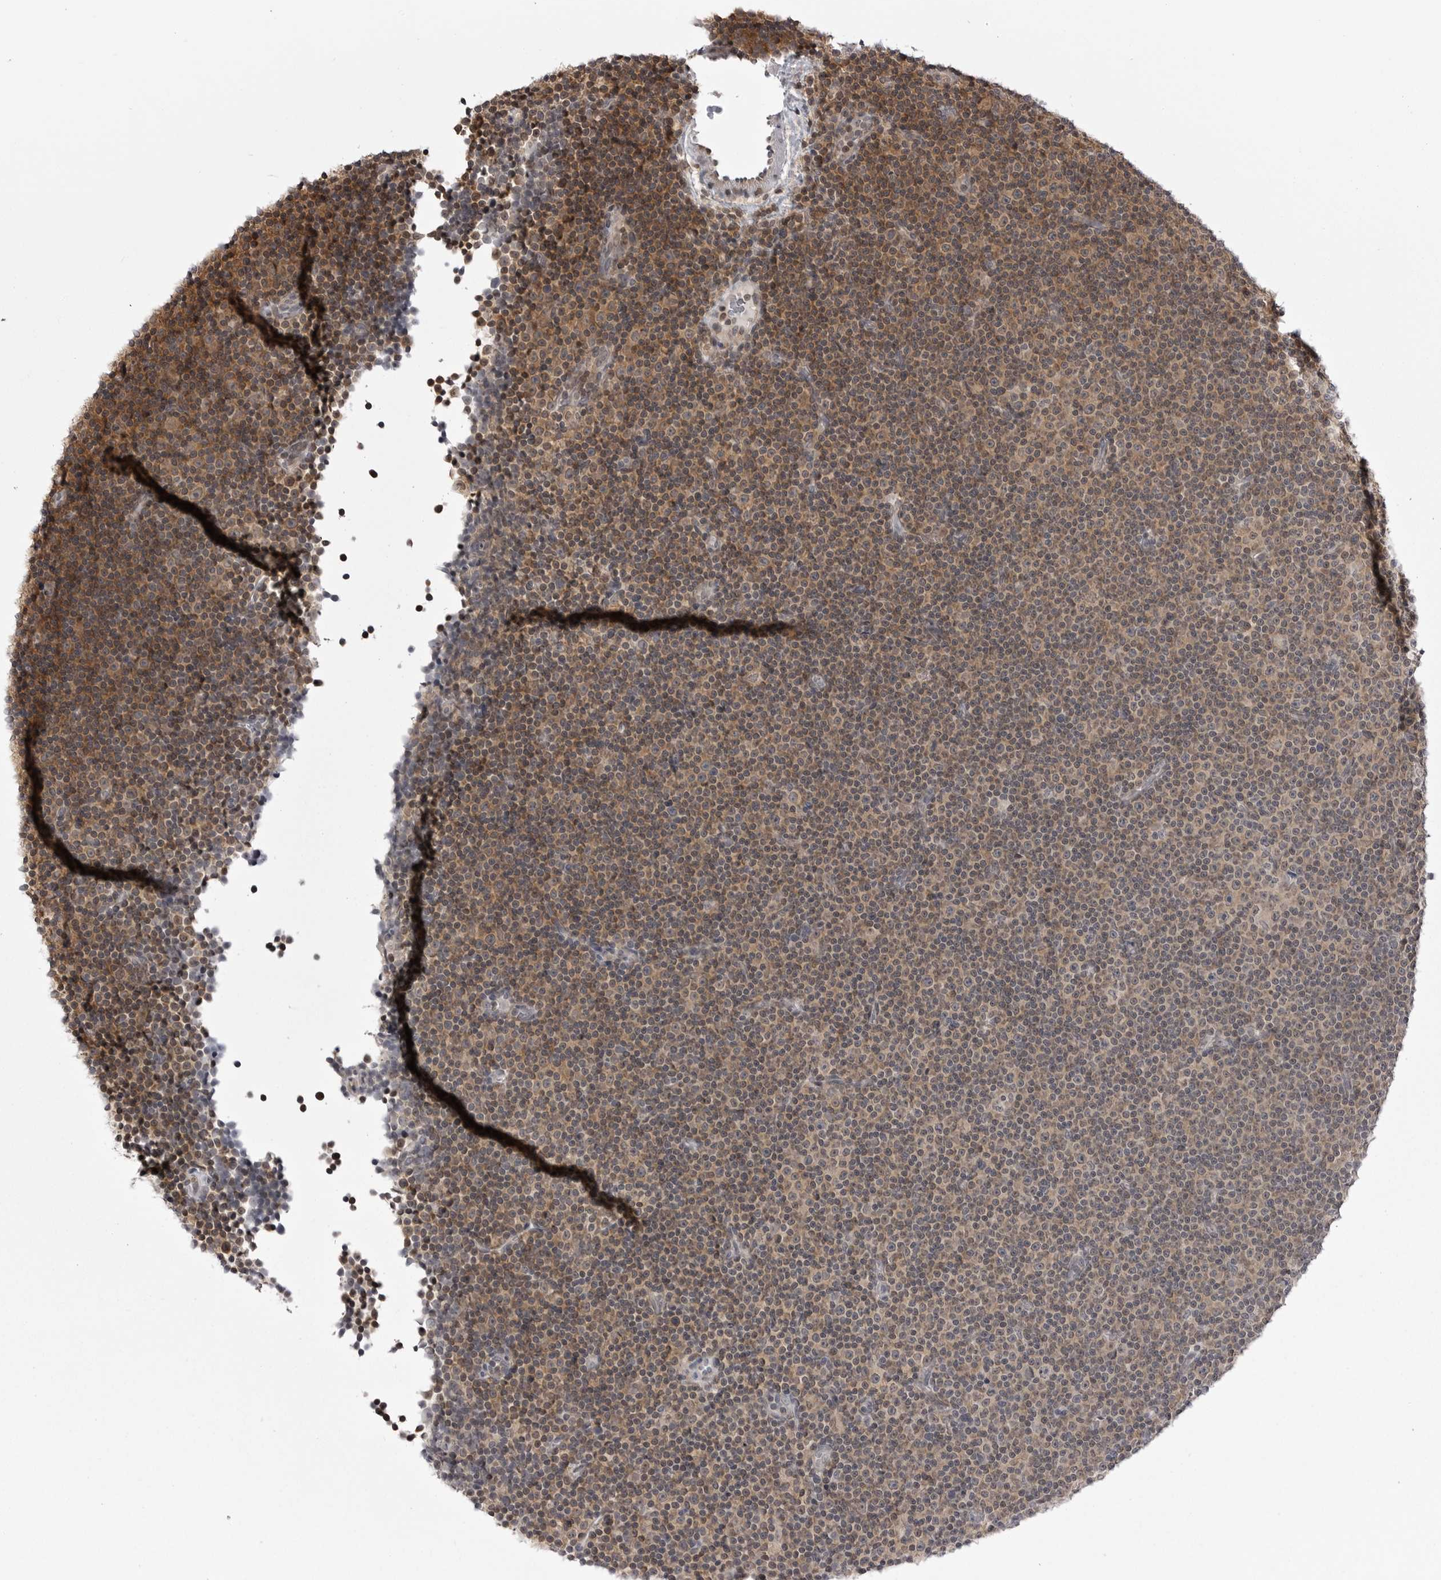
{"staining": {"intensity": "moderate", "quantity": "25%-75%", "location": "cytoplasmic/membranous"}, "tissue": "lymphoma", "cell_type": "Tumor cells", "image_type": "cancer", "snomed": [{"axis": "morphology", "description": "Malignant lymphoma, non-Hodgkin's type, Low grade"}, {"axis": "topography", "description": "Lymph node"}], "caption": "Immunohistochemistry of human low-grade malignant lymphoma, non-Hodgkin's type demonstrates medium levels of moderate cytoplasmic/membranous expression in about 25%-75% of tumor cells.", "gene": "PTK2B", "patient": {"sex": "female", "age": 67}}